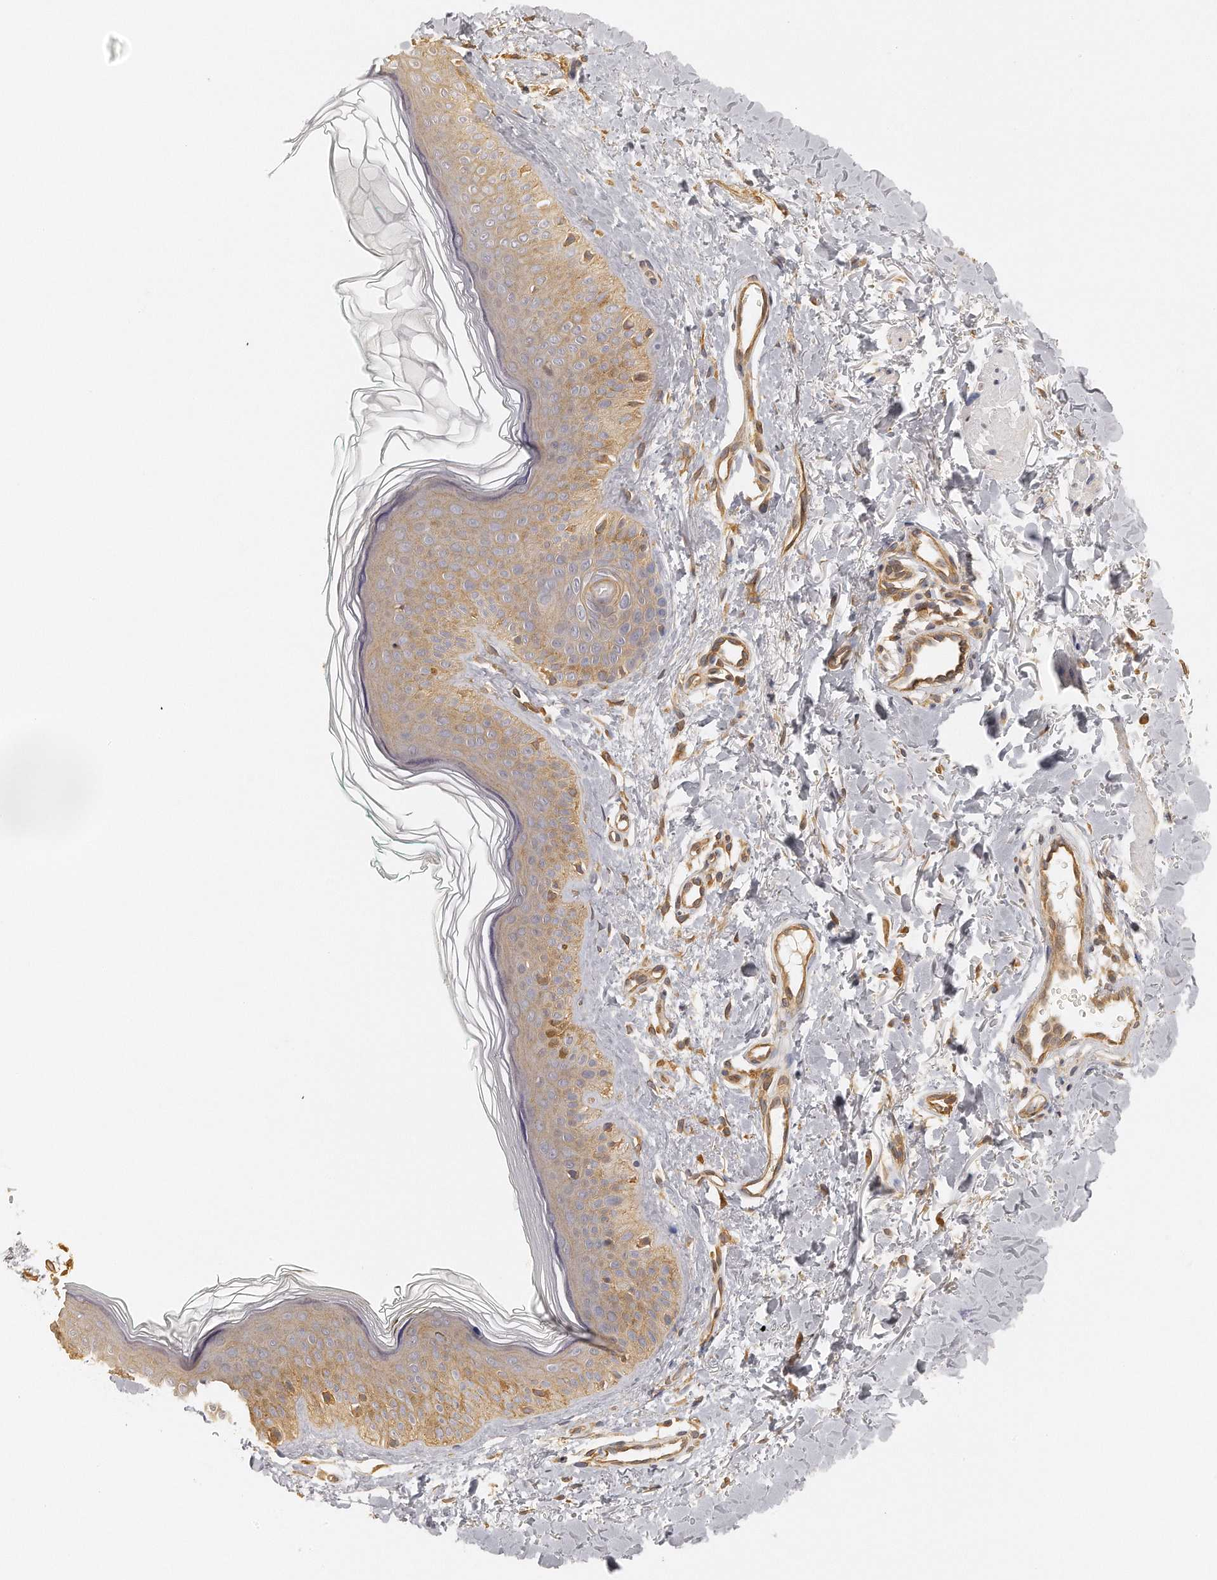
{"staining": {"intensity": "moderate", "quantity": ">75%", "location": "cytoplasmic/membranous"}, "tissue": "skin", "cell_type": "Fibroblasts", "image_type": "normal", "snomed": [{"axis": "morphology", "description": "Normal tissue, NOS"}, {"axis": "topography", "description": "Skin"}], "caption": "Skin stained for a protein (brown) demonstrates moderate cytoplasmic/membranous positive staining in approximately >75% of fibroblasts.", "gene": "CHST7", "patient": {"sex": "male", "age": 71}}